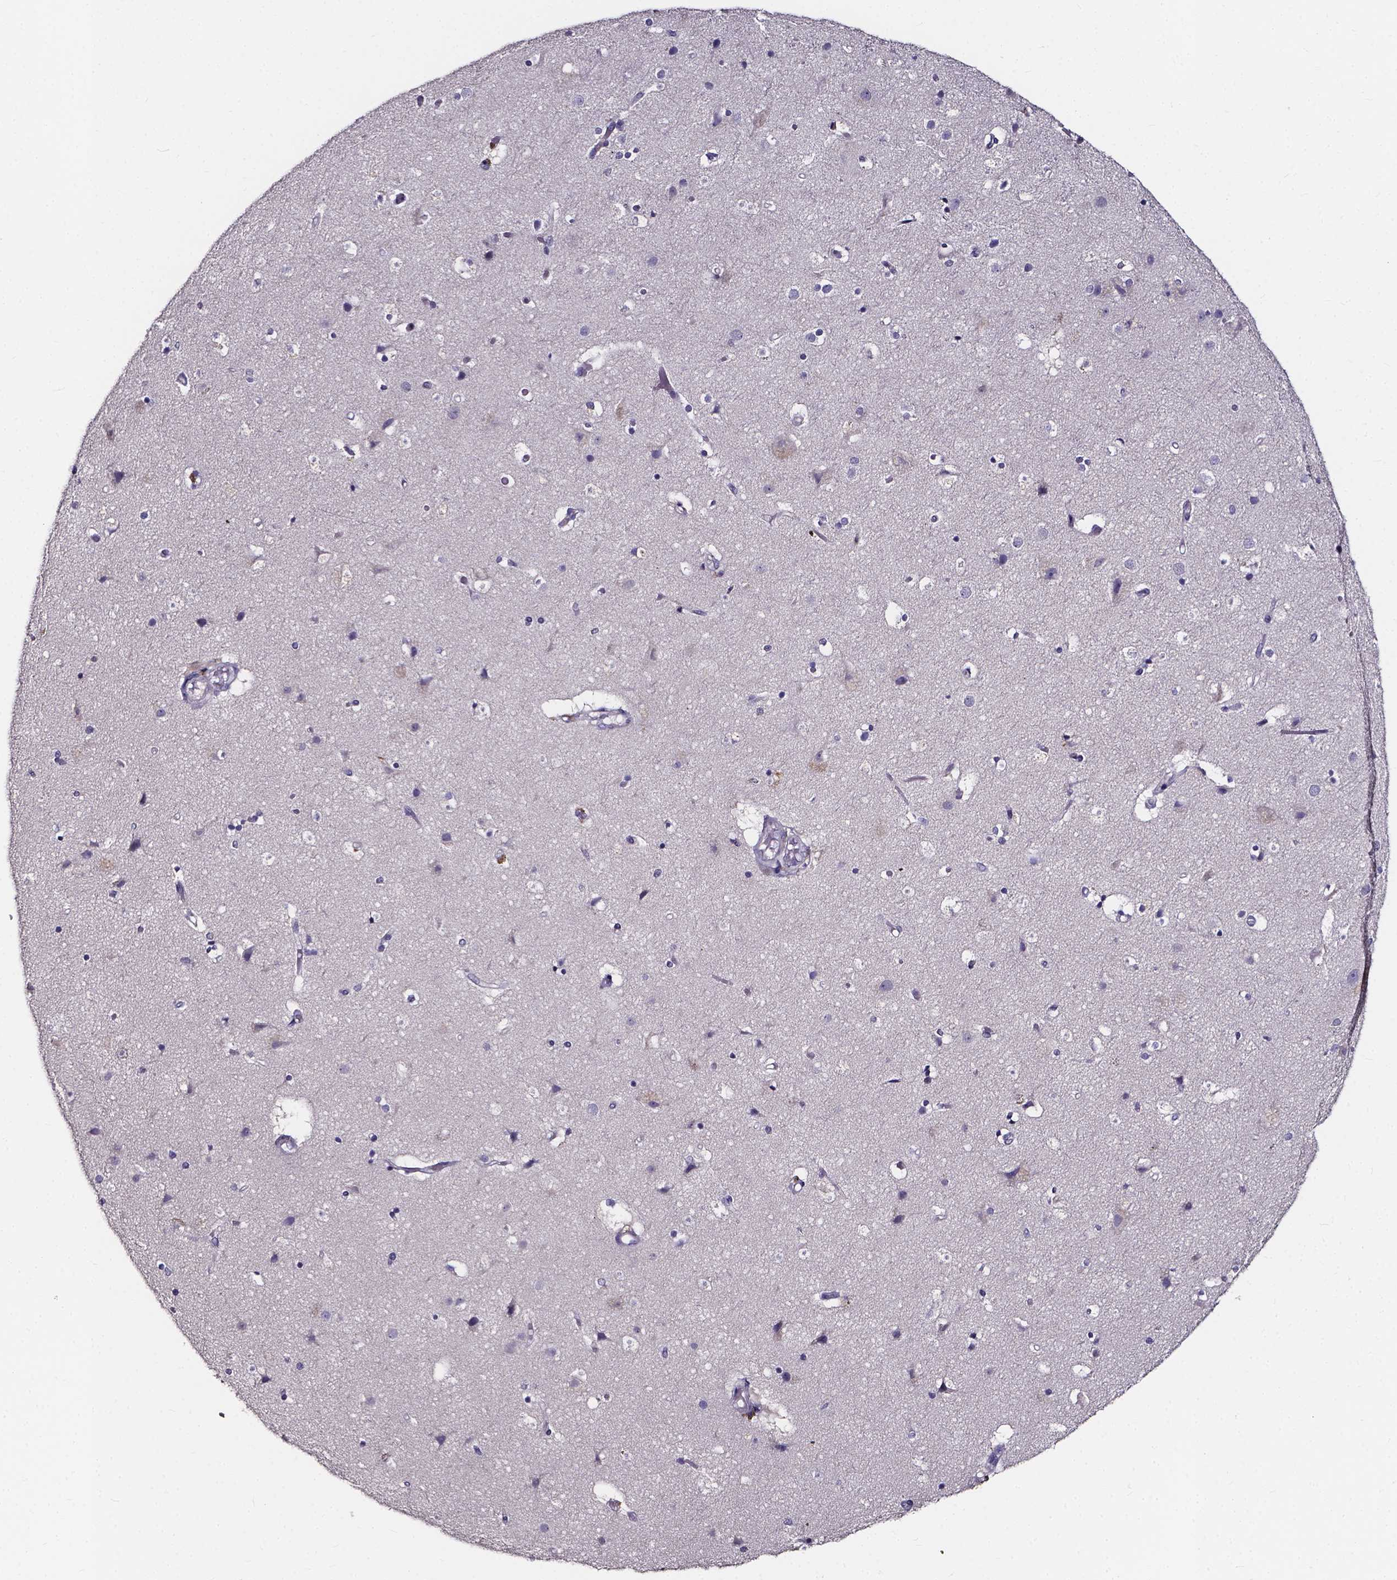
{"staining": {"intensity": "negative", "quantity": "none", "location": "none"}, "tissue": "cerebral cortex", "cell_type": "Endothelial cells", "image_type": "normal", "snomed": [{"axis": "morphology", "description": "Normal tissue, NOS"}, {"axis": "topography", "description": "Cerebral cortex"}], "caption": "Immunohistochemistry micrograph of unremarkable cerebral cortex stained for a protein (brown), which reveals no expression in endothelial cells. (Immunohistochemistry (ihc), brightfield microscopy, high magnification).", "gene": "SPOCD1", "patient": {"sex": "female", "age": 52}}